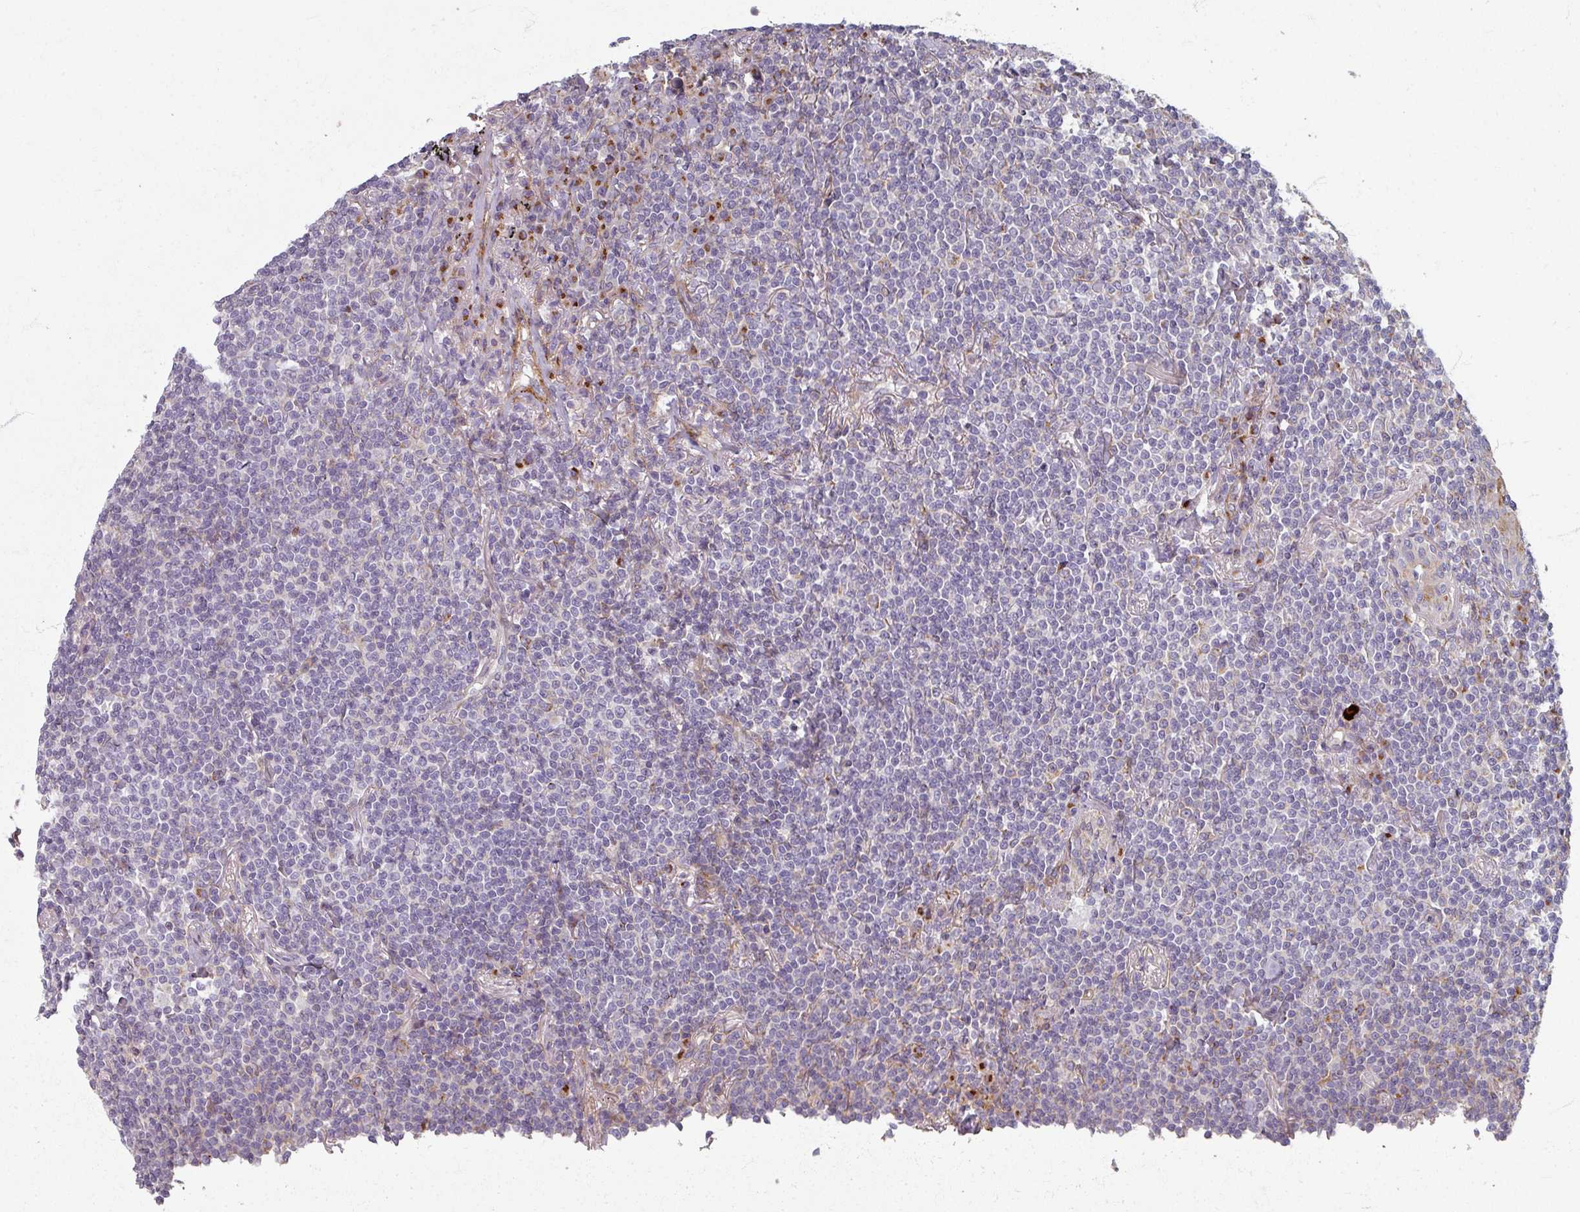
{"staining": {"intensity": "negative", "quantity": "none", "location": "none"}, "tissue": "lymphoma", "cell_type": "Tumor cells", "image_type": "cancer", "snomed": [{"axis": "morphology", "description": "Malignant lymphoma, non-Hodgkin's type, Low grade"}, {"axis": "topography", "description": "Lung"}], "caption": "IHC micrograph of lymphoma stained for a protein (brown), which exhibits no staining in tumor cells.", "gene": "GABARAPL1", "patient": {"sex": "female", "age": 71}}